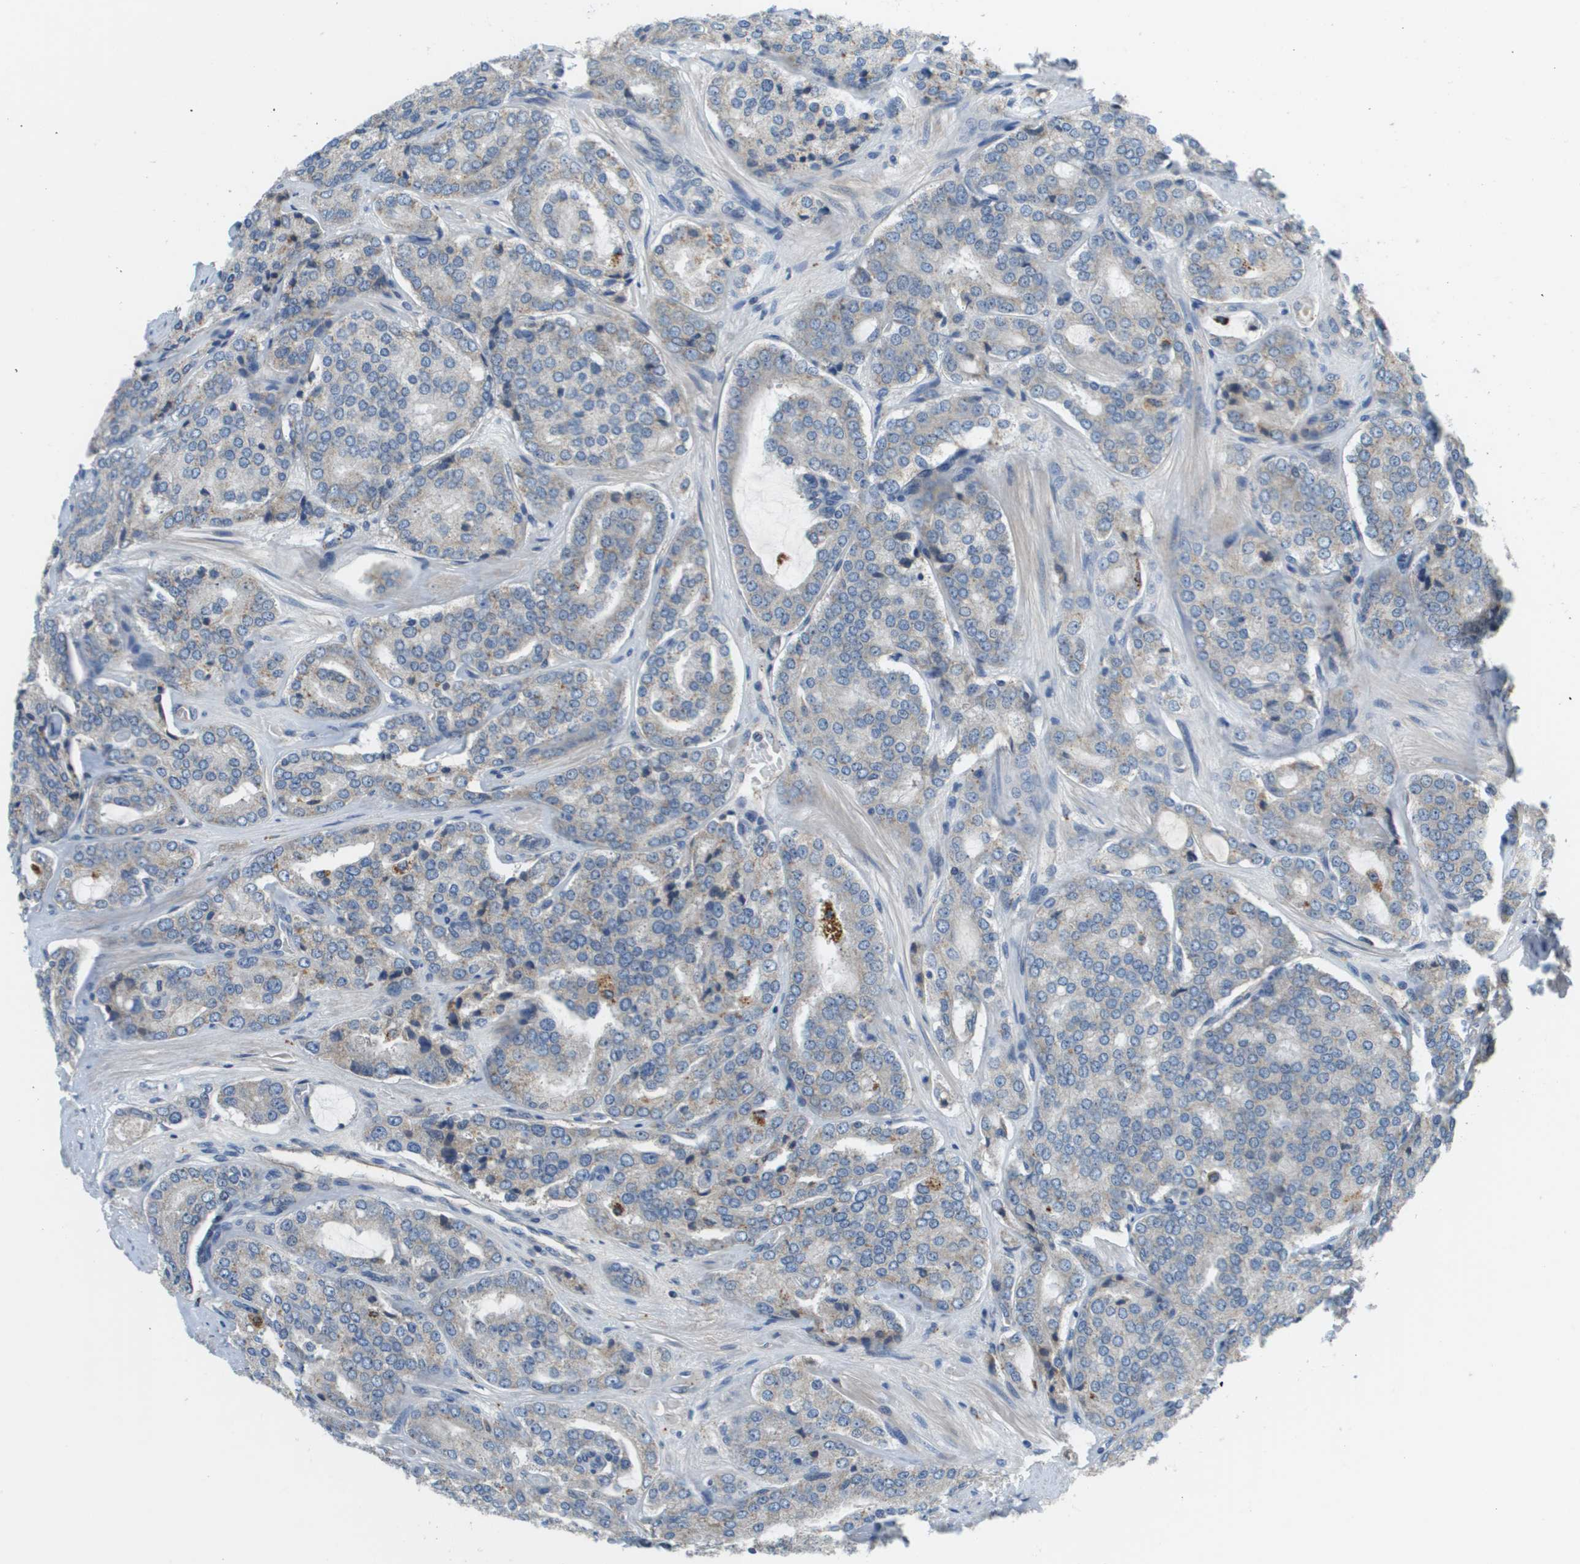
{"staining": {"intensity": "negative", "quantity": "none", "location": "none"}, "tissue": "prostate cancer", "cell_type": "Tumor cells", "image_type": "cancer", "snomed": [{"axis": "morphology", "description": "Adenocarcinoma, High grade"}, {"axis": "topography", "description": "Prostate"}], "caption": "Immunohistochemistry of human adenocarcinoma (high-grade) (prostate) demonstrates no positivity in tumor cells.", "gene": "SLC25A20", "patient": {"sex": "male", "age": 65}}